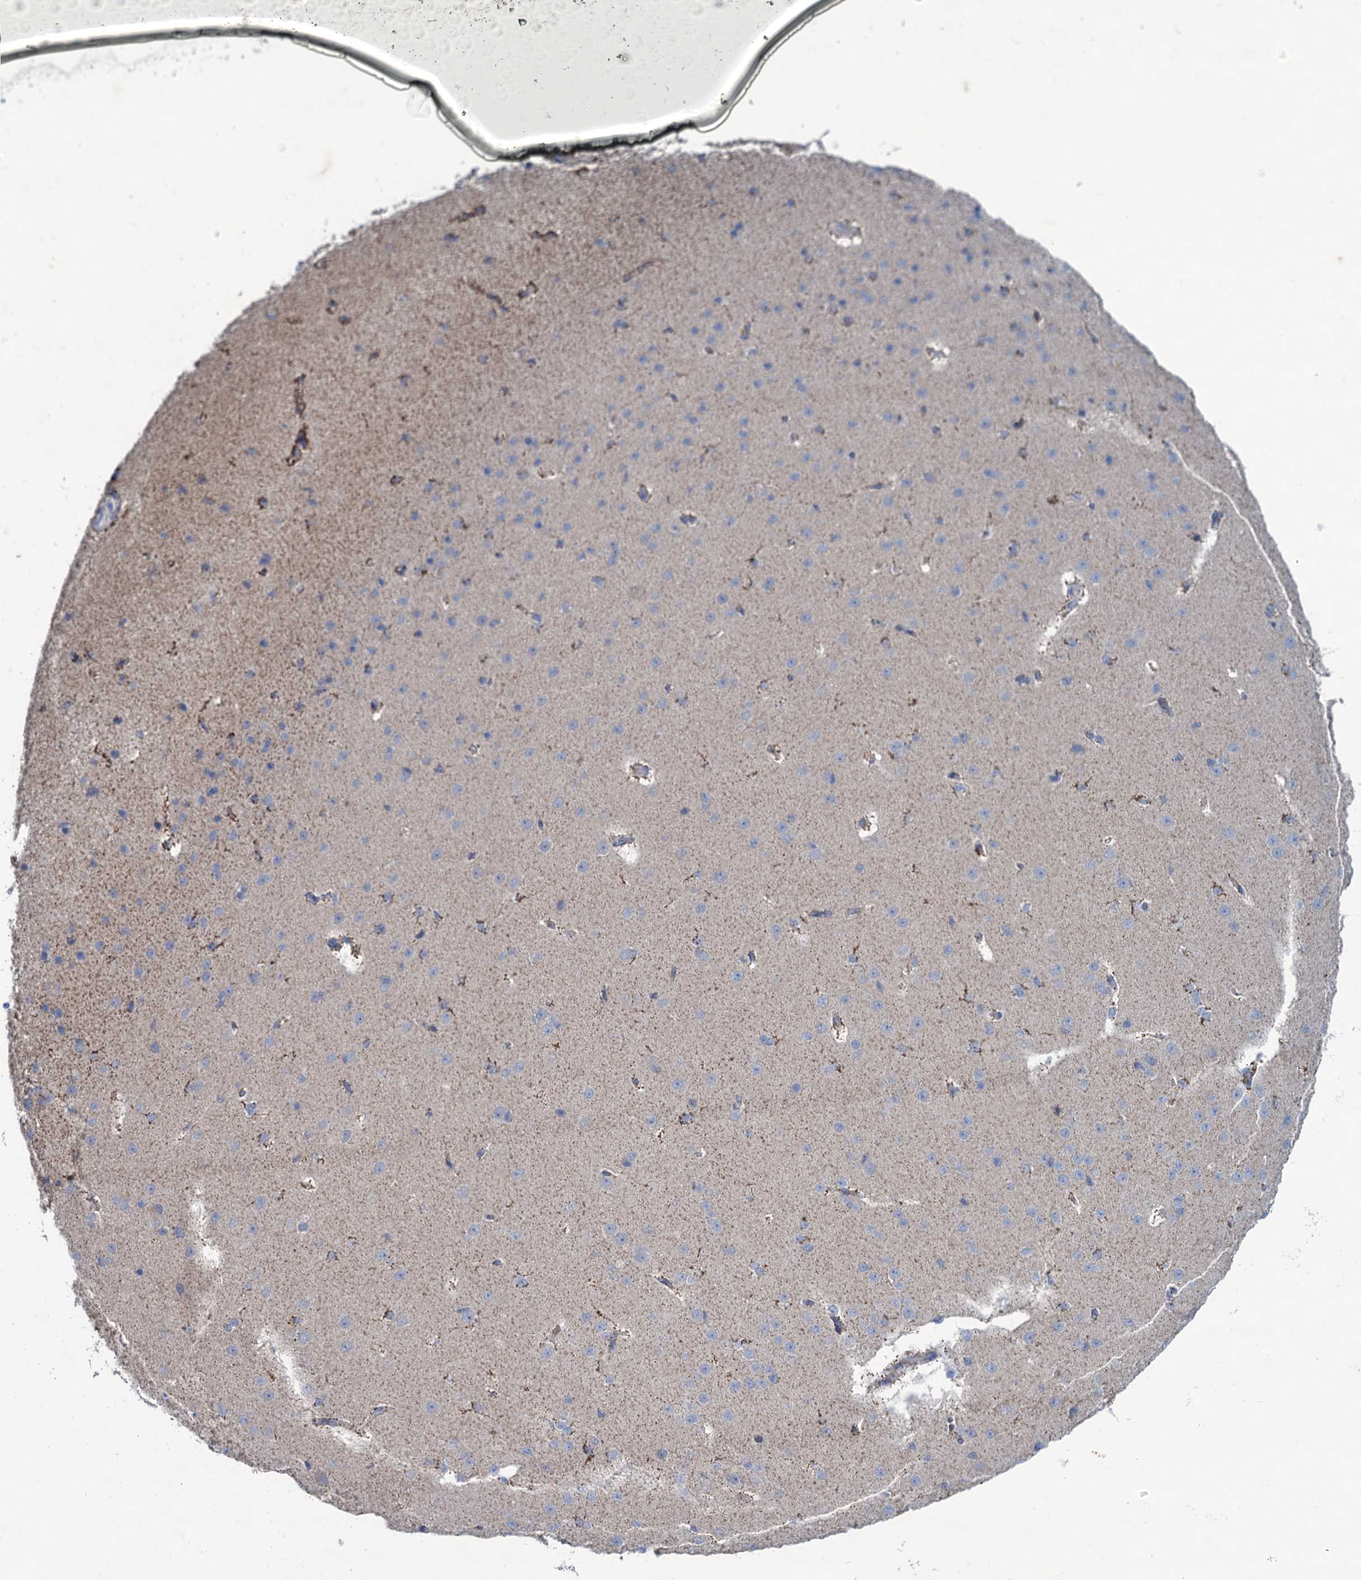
{"staining": {"intensity": "weak", "quantity": "<25%", "location": "cytoplasmic/membranous"}, "tissue": "cerebral cortex", "cell_type": "Endothelial cells", "image_type": "normal", "snomed": [{"axis": "morphology", "description": "Normal tissue, NOS"}, {"axis": "morphology", "description": "Developmental malformation"}, {"axis": "topography", "description": "Cerebral cortex"}], "caption": "Endothelial cells are negative for brown protein staining in benign cerebral cortex. The staining was performed using DAB to visualize the protein expression in brown, while the nuclei were stained in blue with hematoxylin (Magnification: 20x).", "gene": "ANKS3", "patient": {"sex": "female", "age": 30}}